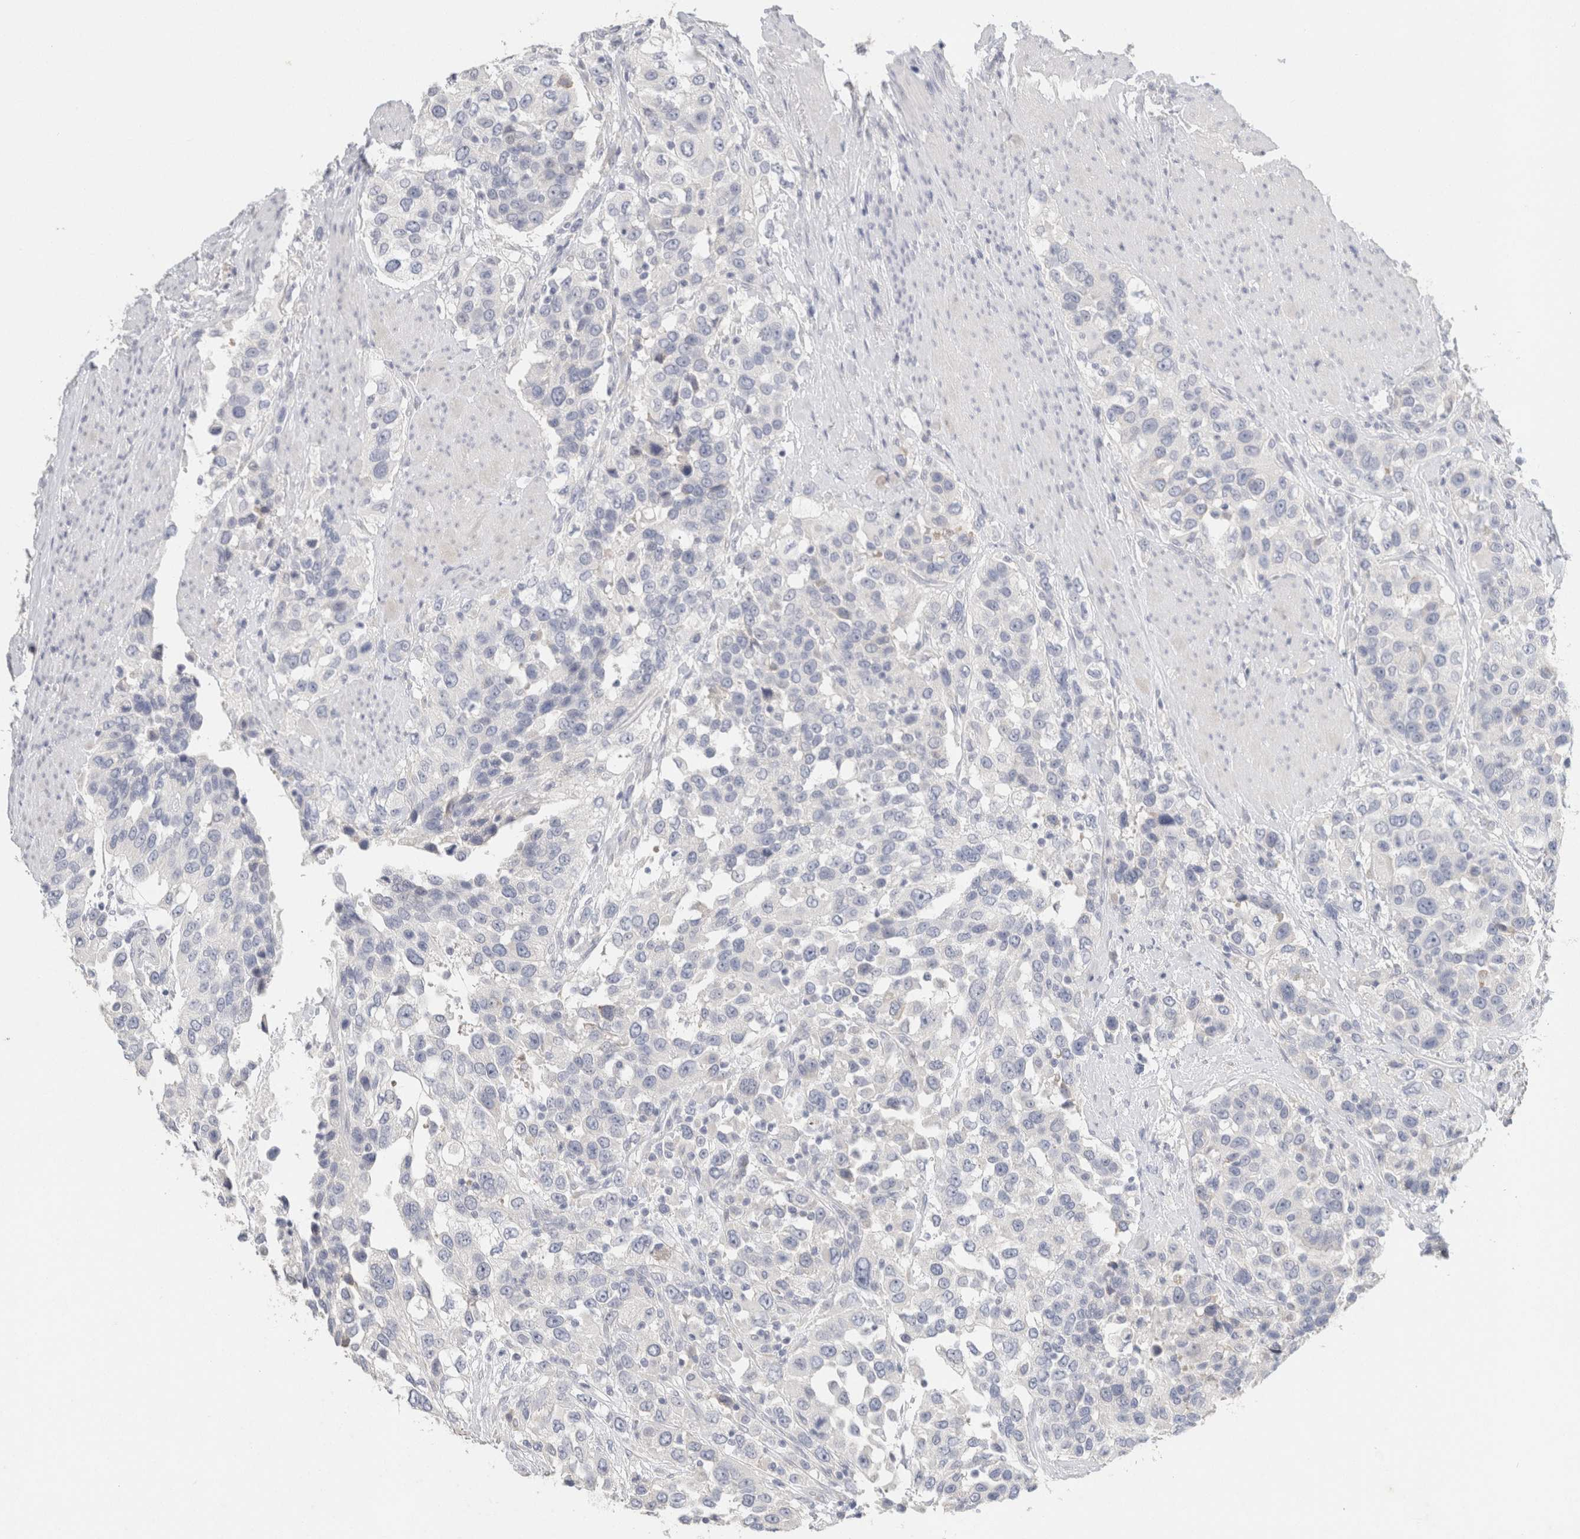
{"staining": {"intensity": "negative", "quantity": "none", "location": "none"}, "tissue": "urothelial cancer", "cell_type": "Tumor cells", "image_type": "cancer", "snomed": [{"axis": "morphology", "description": "Urothelial carcinoma, High grade"}, {"axis": "topography", "description": "Urinary bladder"}], "caption": "Immunohistochemistry (IHC) of urothelial carcinoma (high-grade) shows no staining in tumor cells.", "gene": "NEFM", "patient": {"sex": "female", "age": 80}}